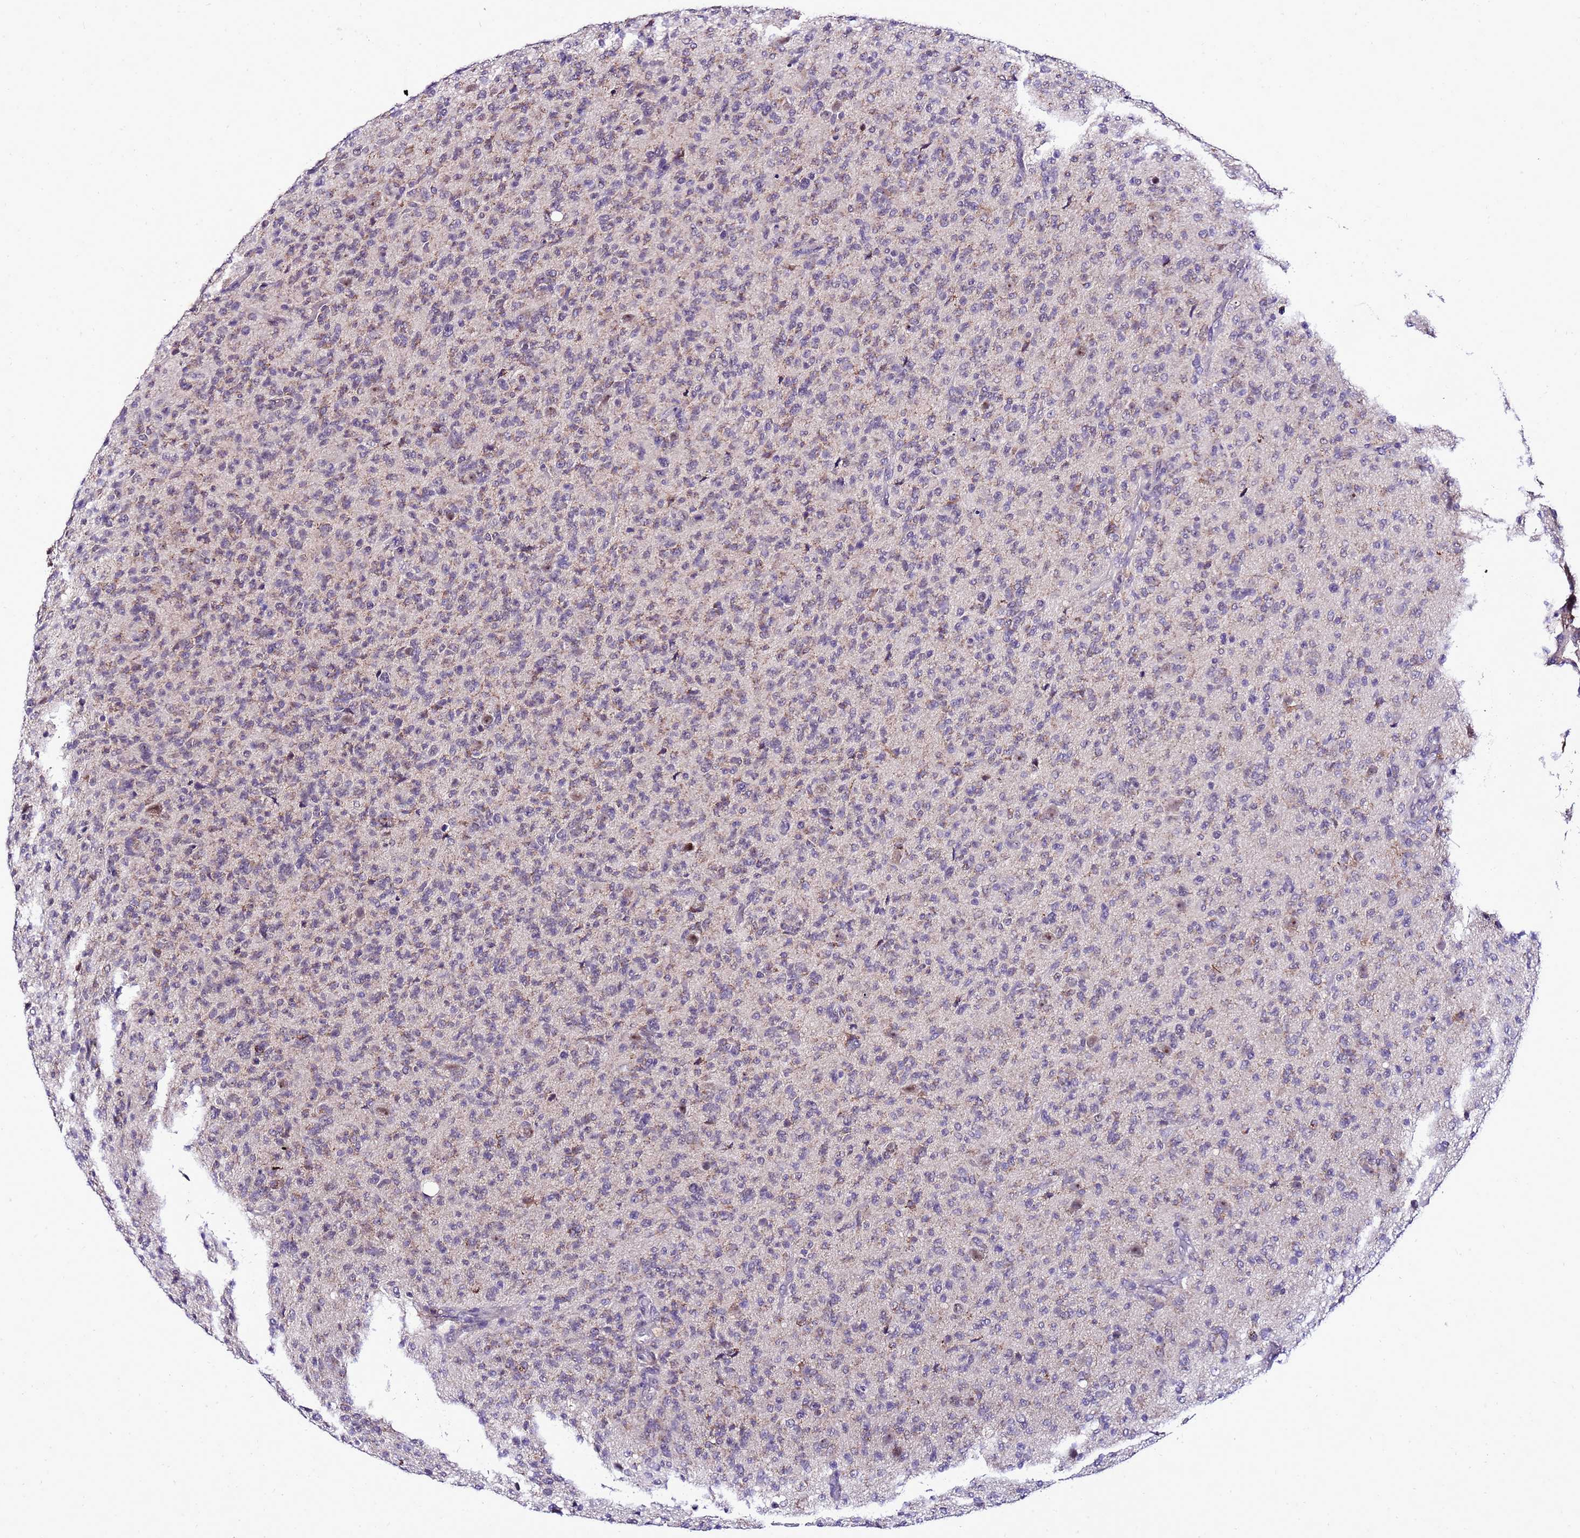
{"staining": {"intensity": "moderate", "quantity": "<25%", "location": "cytoplasmic/membranous"}, "tissue": "glioma", "cell_type": "Tumor cells", "image_type": "cancer", "snomed": [{"axis": "morphology", "description": "Glioma, malignant, High grade"}, {"axis": "topography", "description": "Brain"}], "caption": "Immunohistochemical staining of human glioma shows moderate cytoplasmic/membranous protein staining in about <25% of tumor cells.", "gene": "C19orf47", "patient": {"sex": "female", "age": 57}}